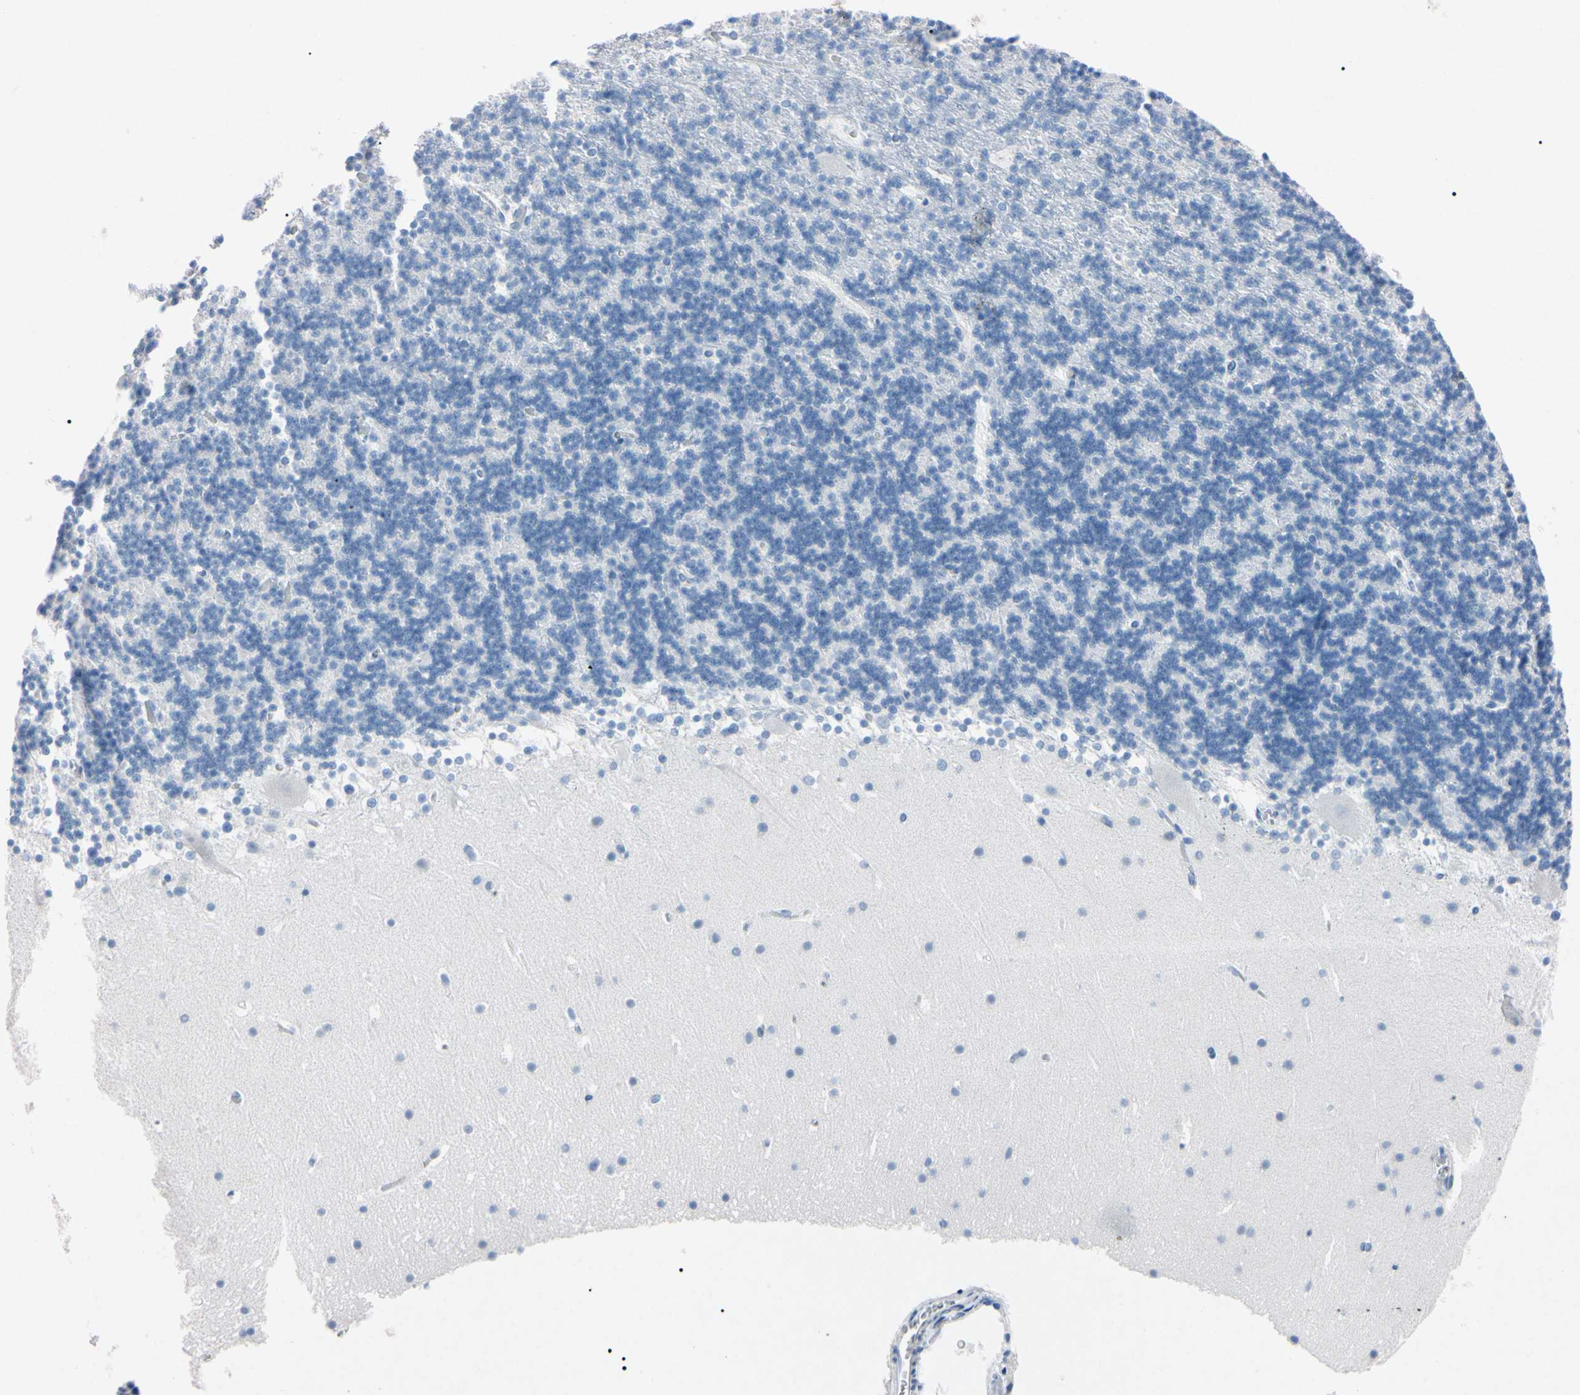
{"staining": {"intensity": "negative", "quantity": "none", "location": "none"}, "tissue": "cerebellum", "cell_type": "Cells in granular layer", "image_type": "normal", "snomed": [{"axis": "morphology", "description": "Normal tissue, NOS"}, {"axis": "topography", "description": "Cerebellum"}], "caption": "A high-resolution histopathology image shows immunohistochemistry (IHC) staining of unremarkable cerebellum, which displays no significant staining in cells in granular layer. (Immunohistochemistry (ihc), brightfield microscopy, high magnification).", "gene": "ELN", "patient": {"sex": "male", "age": 45}}